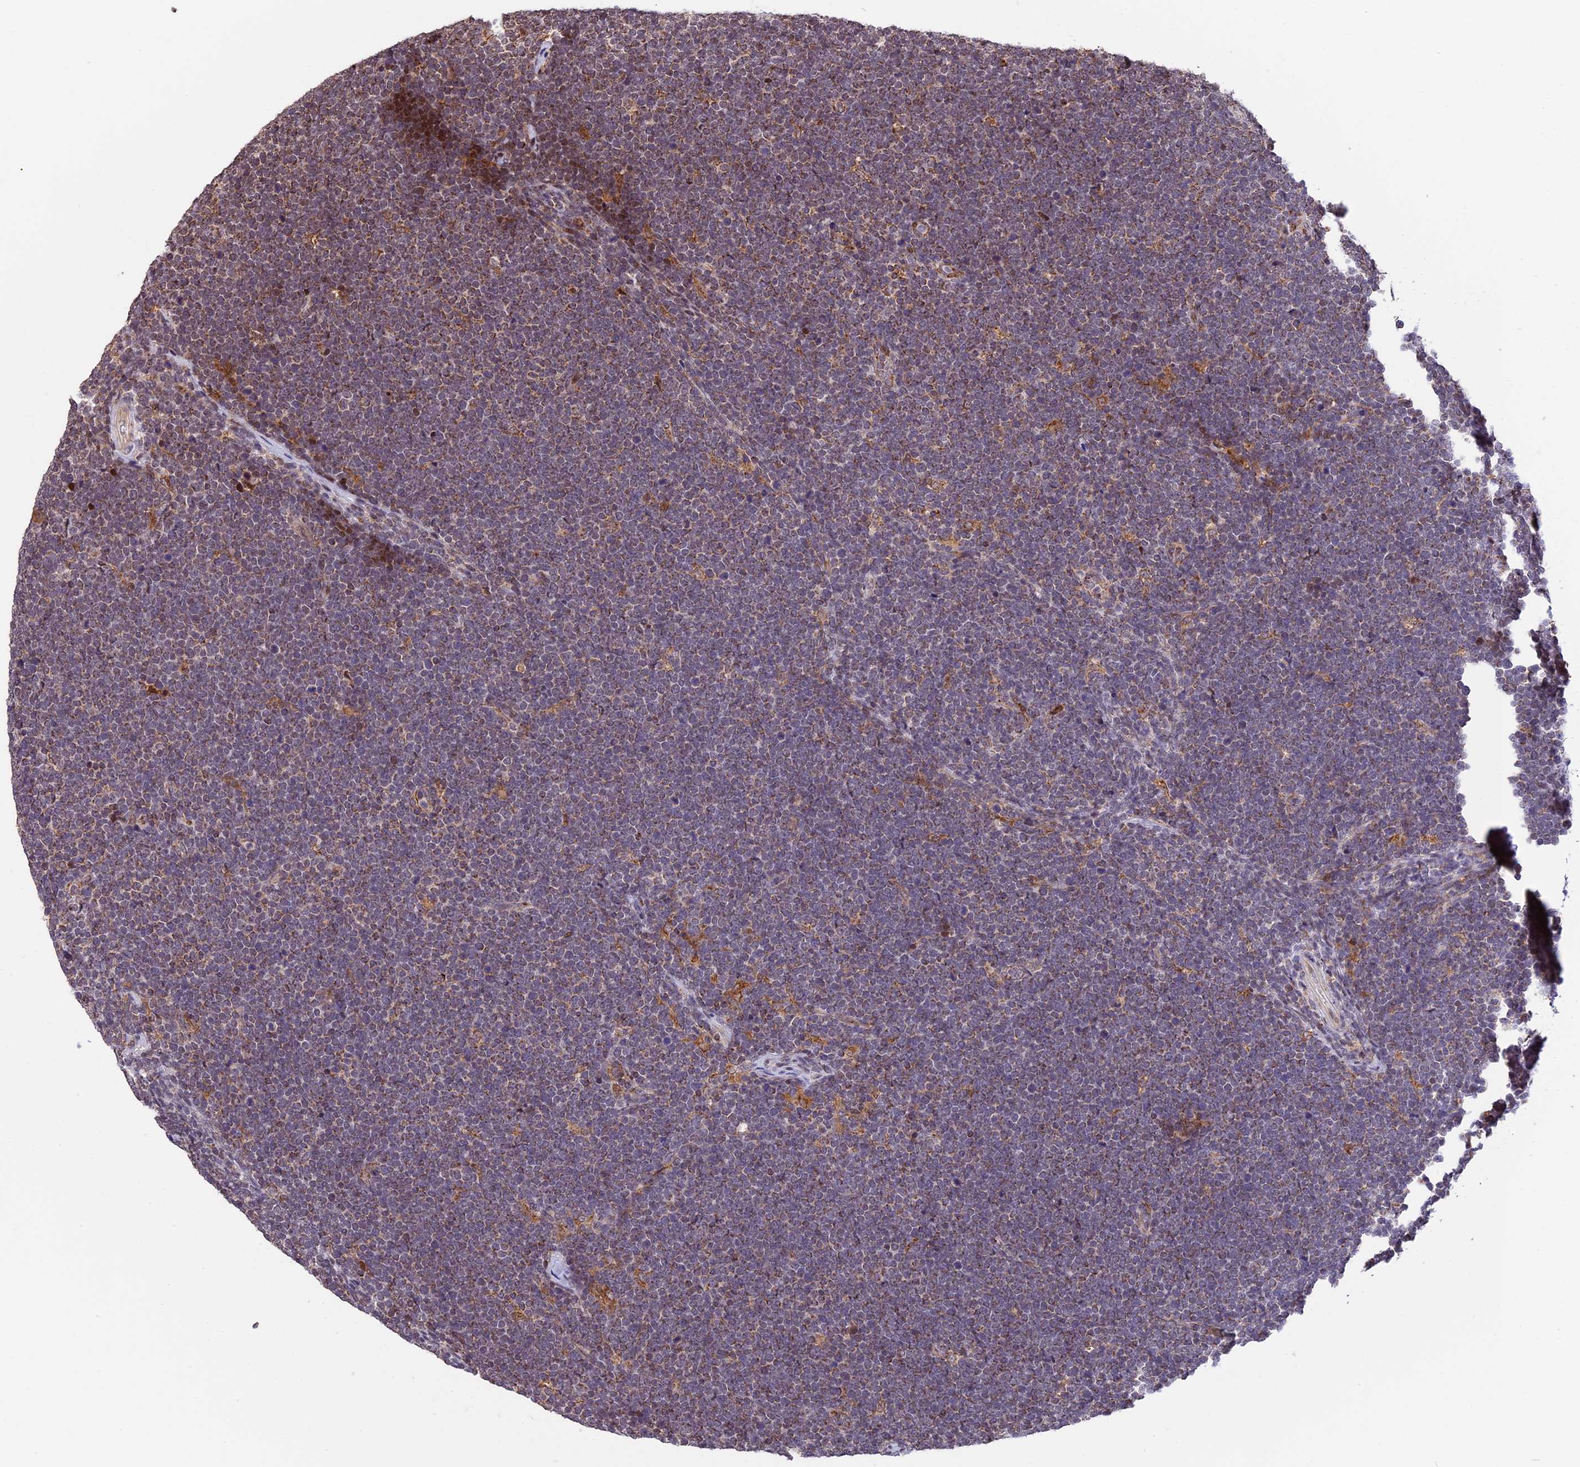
{"staining": {"intensity": "weak", "quantity": "25%-75%", "location": "cytoplasmic/membranous"}, "tissue": "lymphoma", "cell_type": "Tumor cells", "image_type": "cancer", "snomed": [{"axis": "morphology", "description": "Malignant lymphoma, non-Hodgkin's type, High grade"}, {"axis": "topography", "description": "Lymph node"}], "caption": "About 25%-75% of tumor cells in lymphoma reveal weak cytoplasmic/membranous protein positivity as visualized by brown immunohistochemical staining.", "gene": "RERGL", "patient": {"sex": "male", "age": 13}}